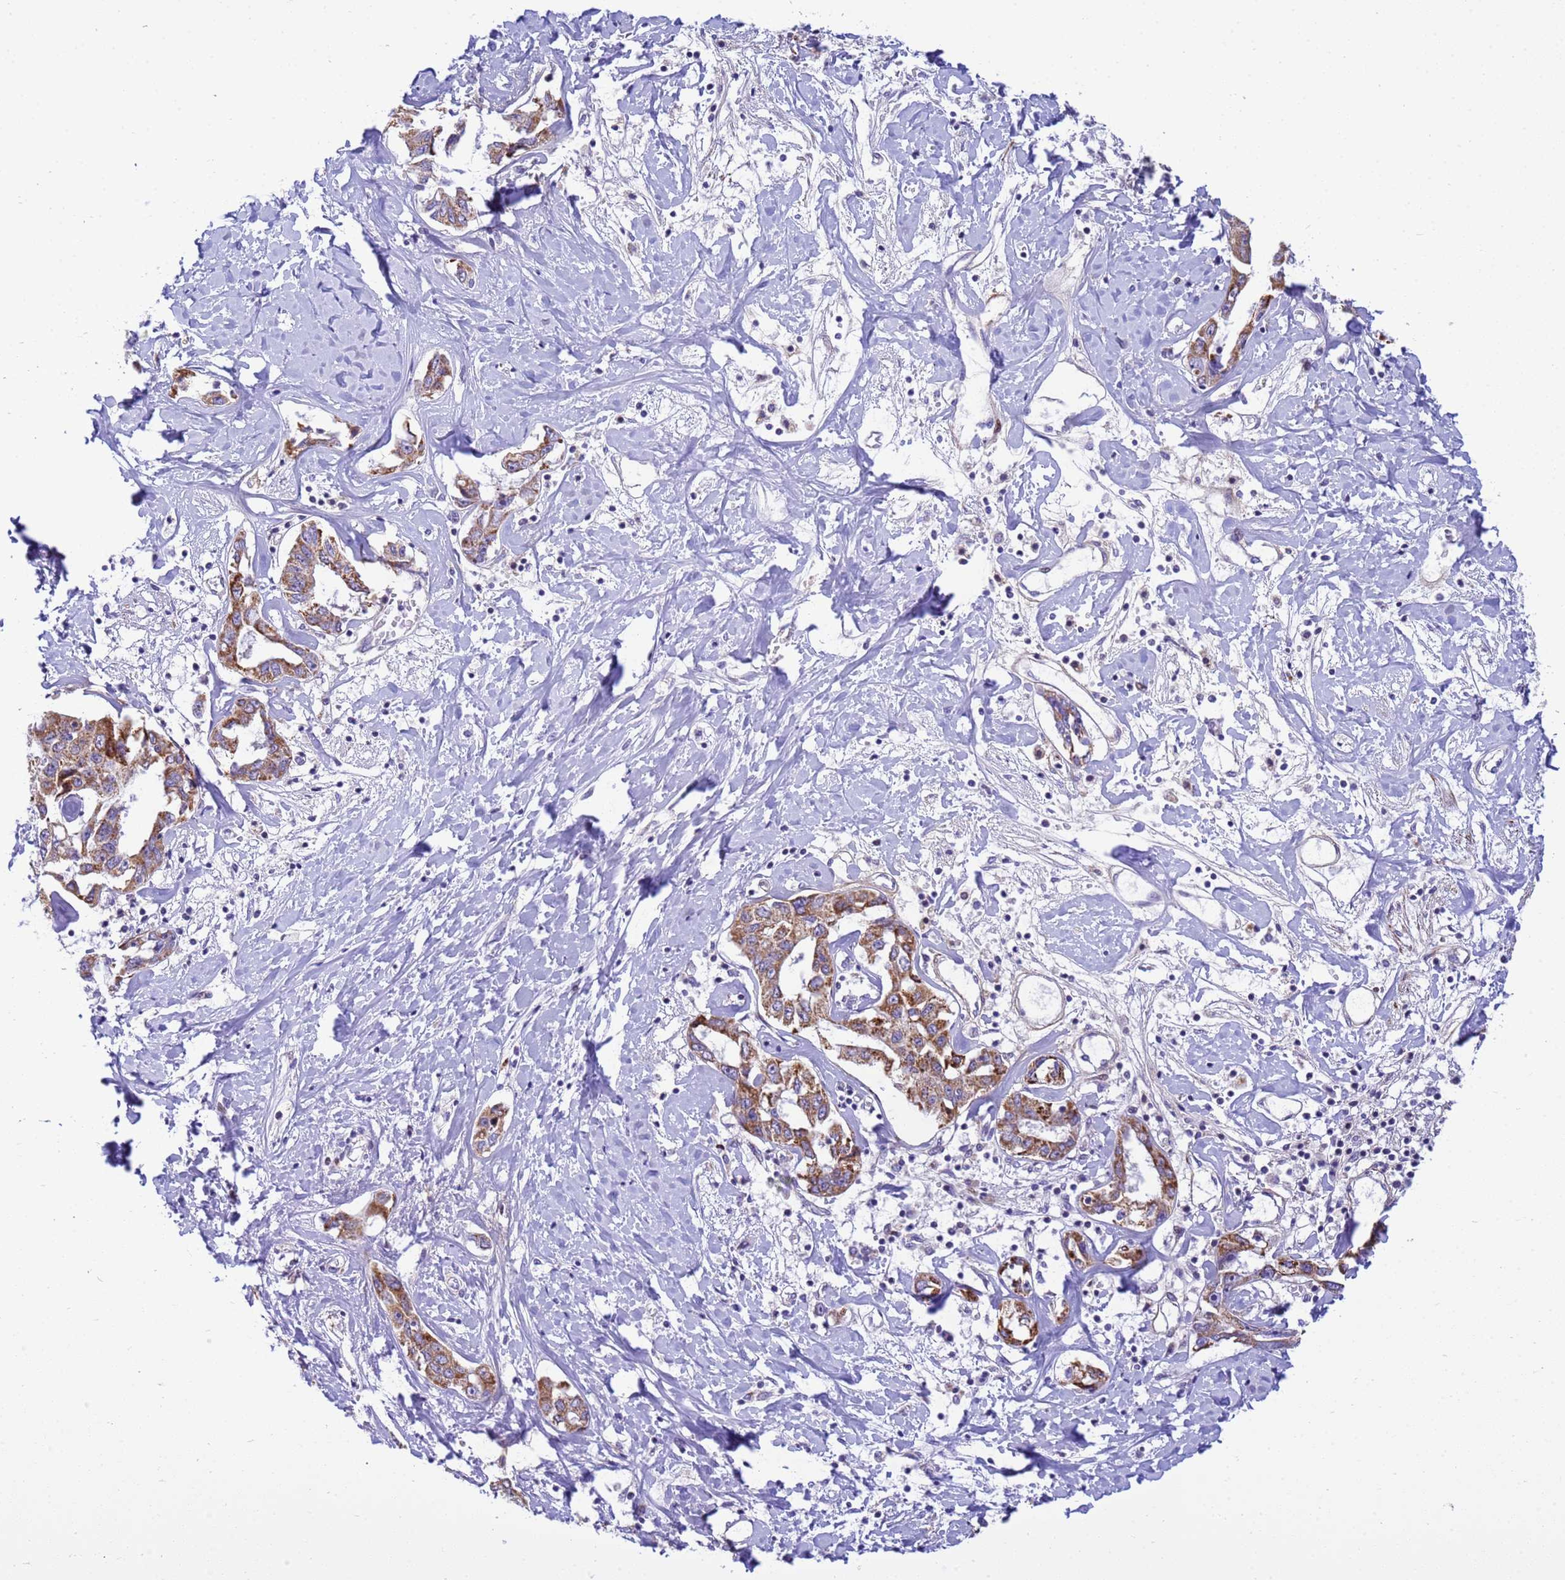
{"staining": {"intensity": "strong", "quantity": ">75%", "location": "cytoplasmic/membranous"}, "tissue": "liver cancer", "cell_type": "Tumor cells", "image_type": "cancer", "snomed": [{"axis": "morphology", "description": "Cholangiocarcinoma"}, {"axis": "topography", "description": "Liver"}], "caption": "The photomicrograph demonstrates immunohistochemical staining of liver cancer (cholangiocarcinoma). There is strong cytoplasmic/membranous expression is appreciated in about >75% of tumor cells.", "gene": "P2RX7", "patient": {"sex": "male", "age": 59}}